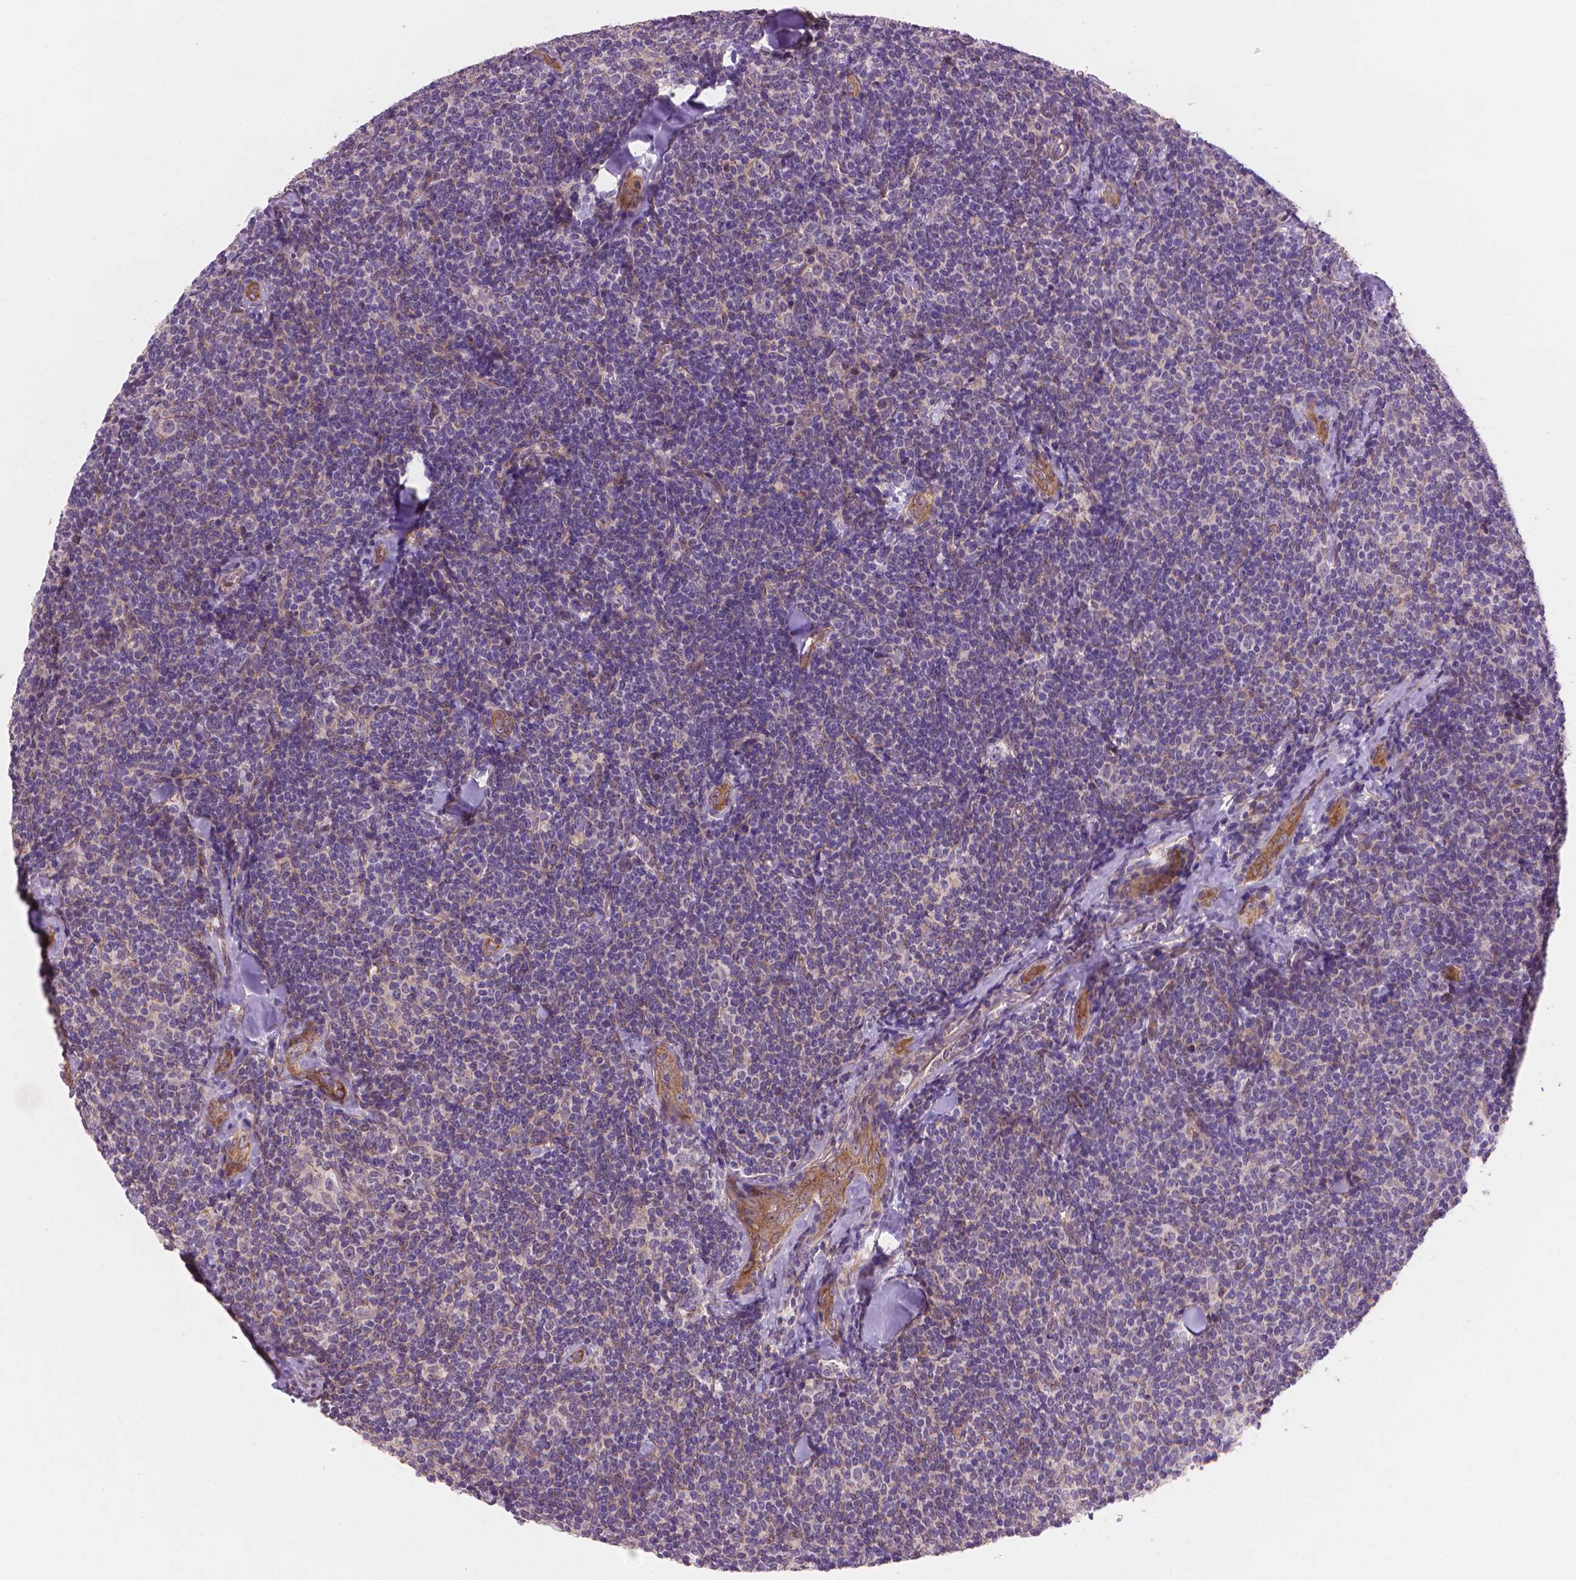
{"staining": {"intensity": "negative", "quantity": "none", "location": "none"}, "tissue": "lymphoma", "cell_type": "Tumor cells", "image_type": "cancer", "snomed": [{"axis": "morphology", "description": "Malignant lymphoma, non-Hodgkin's type, Low grade"}, {"axis": "topography", "description": "Lymph node"}], "caption": "Immunohistochemistry (IHC) of human lymphoma shows no positivity in tumor cells. The staining was performed using DAB to visualize the protein expression in brown, while the nuclei were stained in blue with hematoxylin (Magnification: 20x).", "gene": "AMMECR1", "patient": {"sex": "female", "age": 56}}